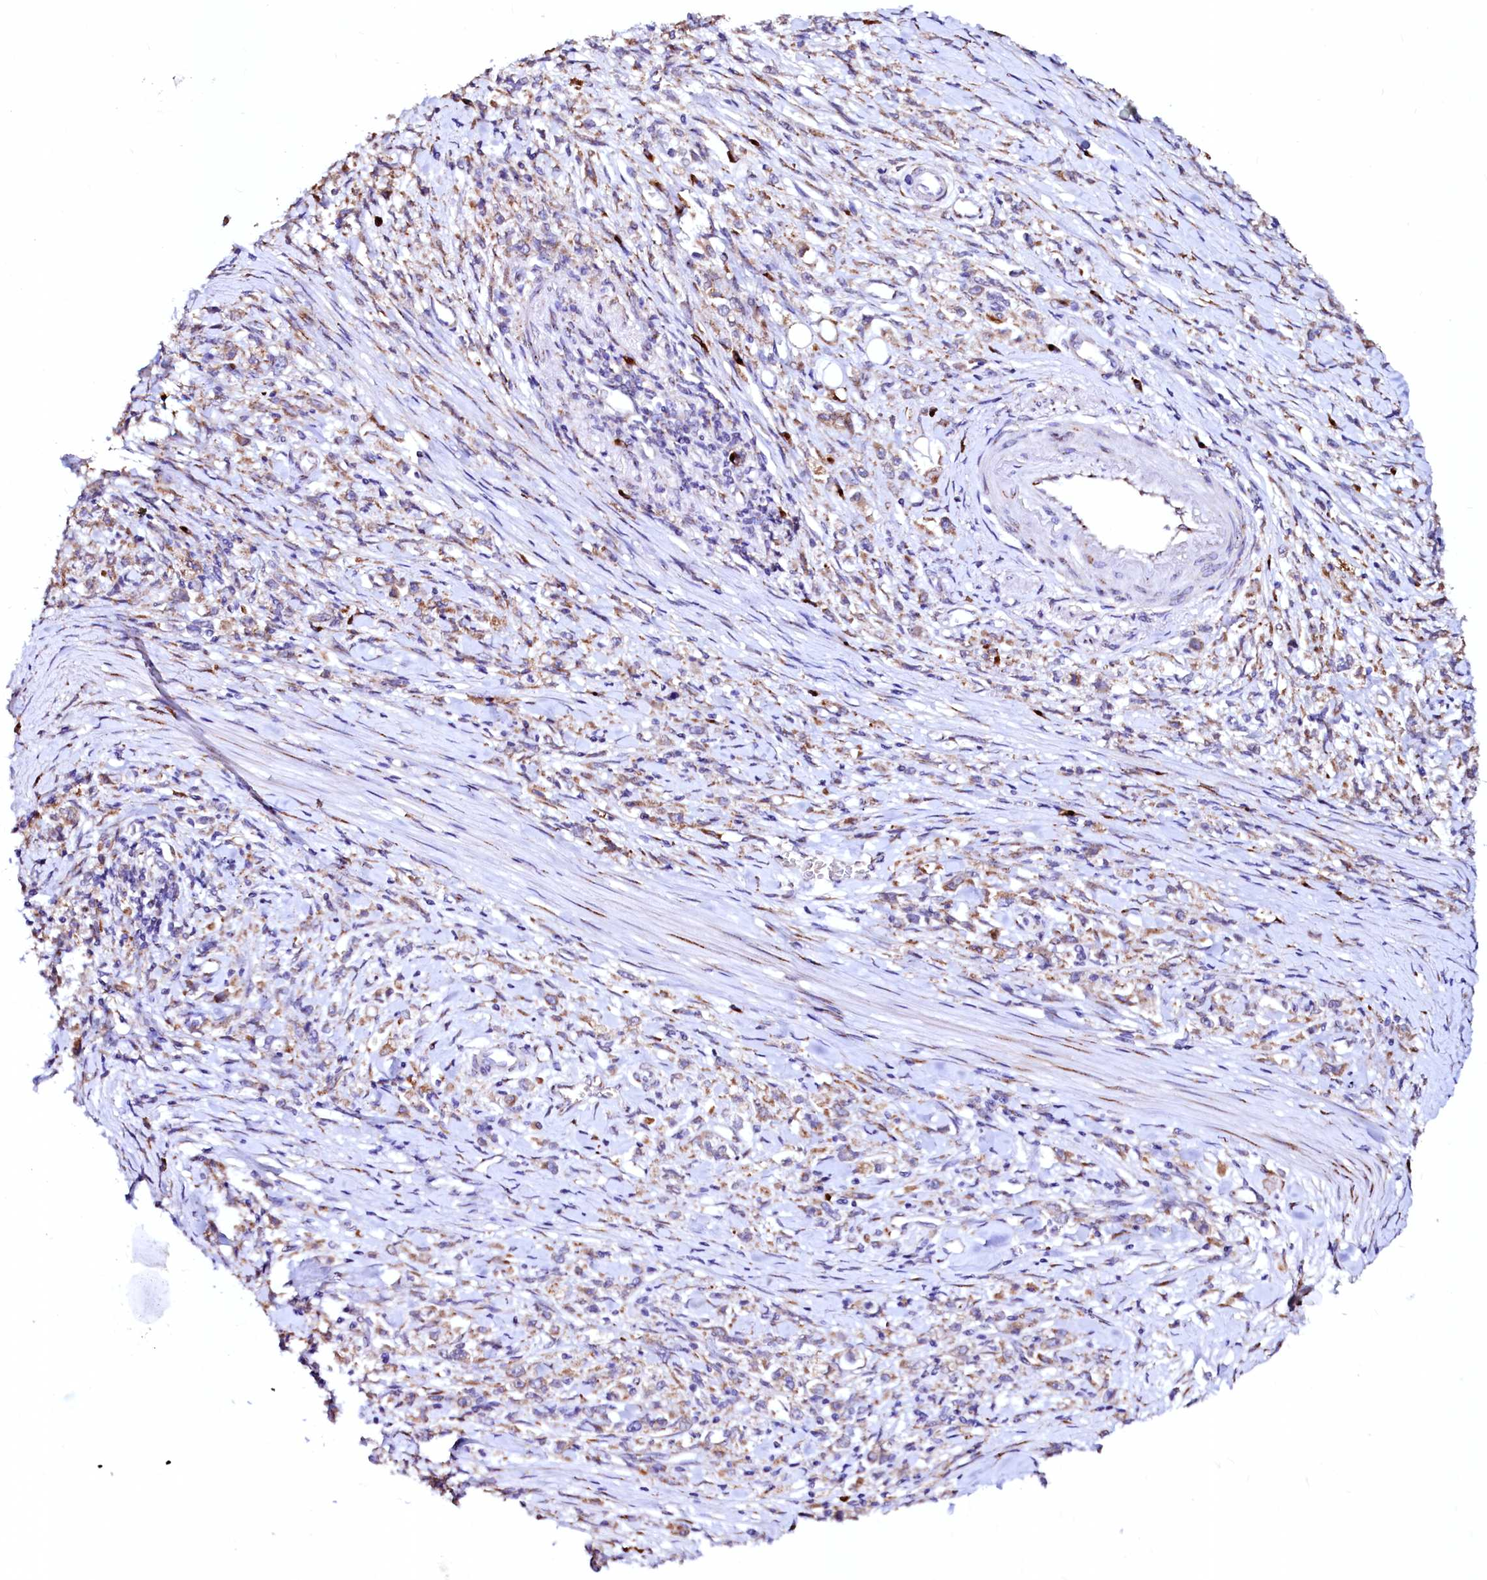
{"staining": {"intensity": "moderate", "quantity": "25%-75%", "location": "cytoplasmic/membranous"}, "tissue": "stomach cancer", "cell_type": "Tumor cells", "image_type": "cancer", "snomed": [{"axis": "morphology", "description": "Adenocarcinoma, NOS"}, {"axis": "topography", "description": "Stomach"}], "caption": "Moderate cytoplasmic/membranous positivity is appreciated in about 25%-75% of tumor cells in stomach adenocarcinoma. The protein of interest is shown in brown color, while the nuclei are stained blue.", "gene": "LMAN1", "patient": {"sex": "female", "age": 59}}